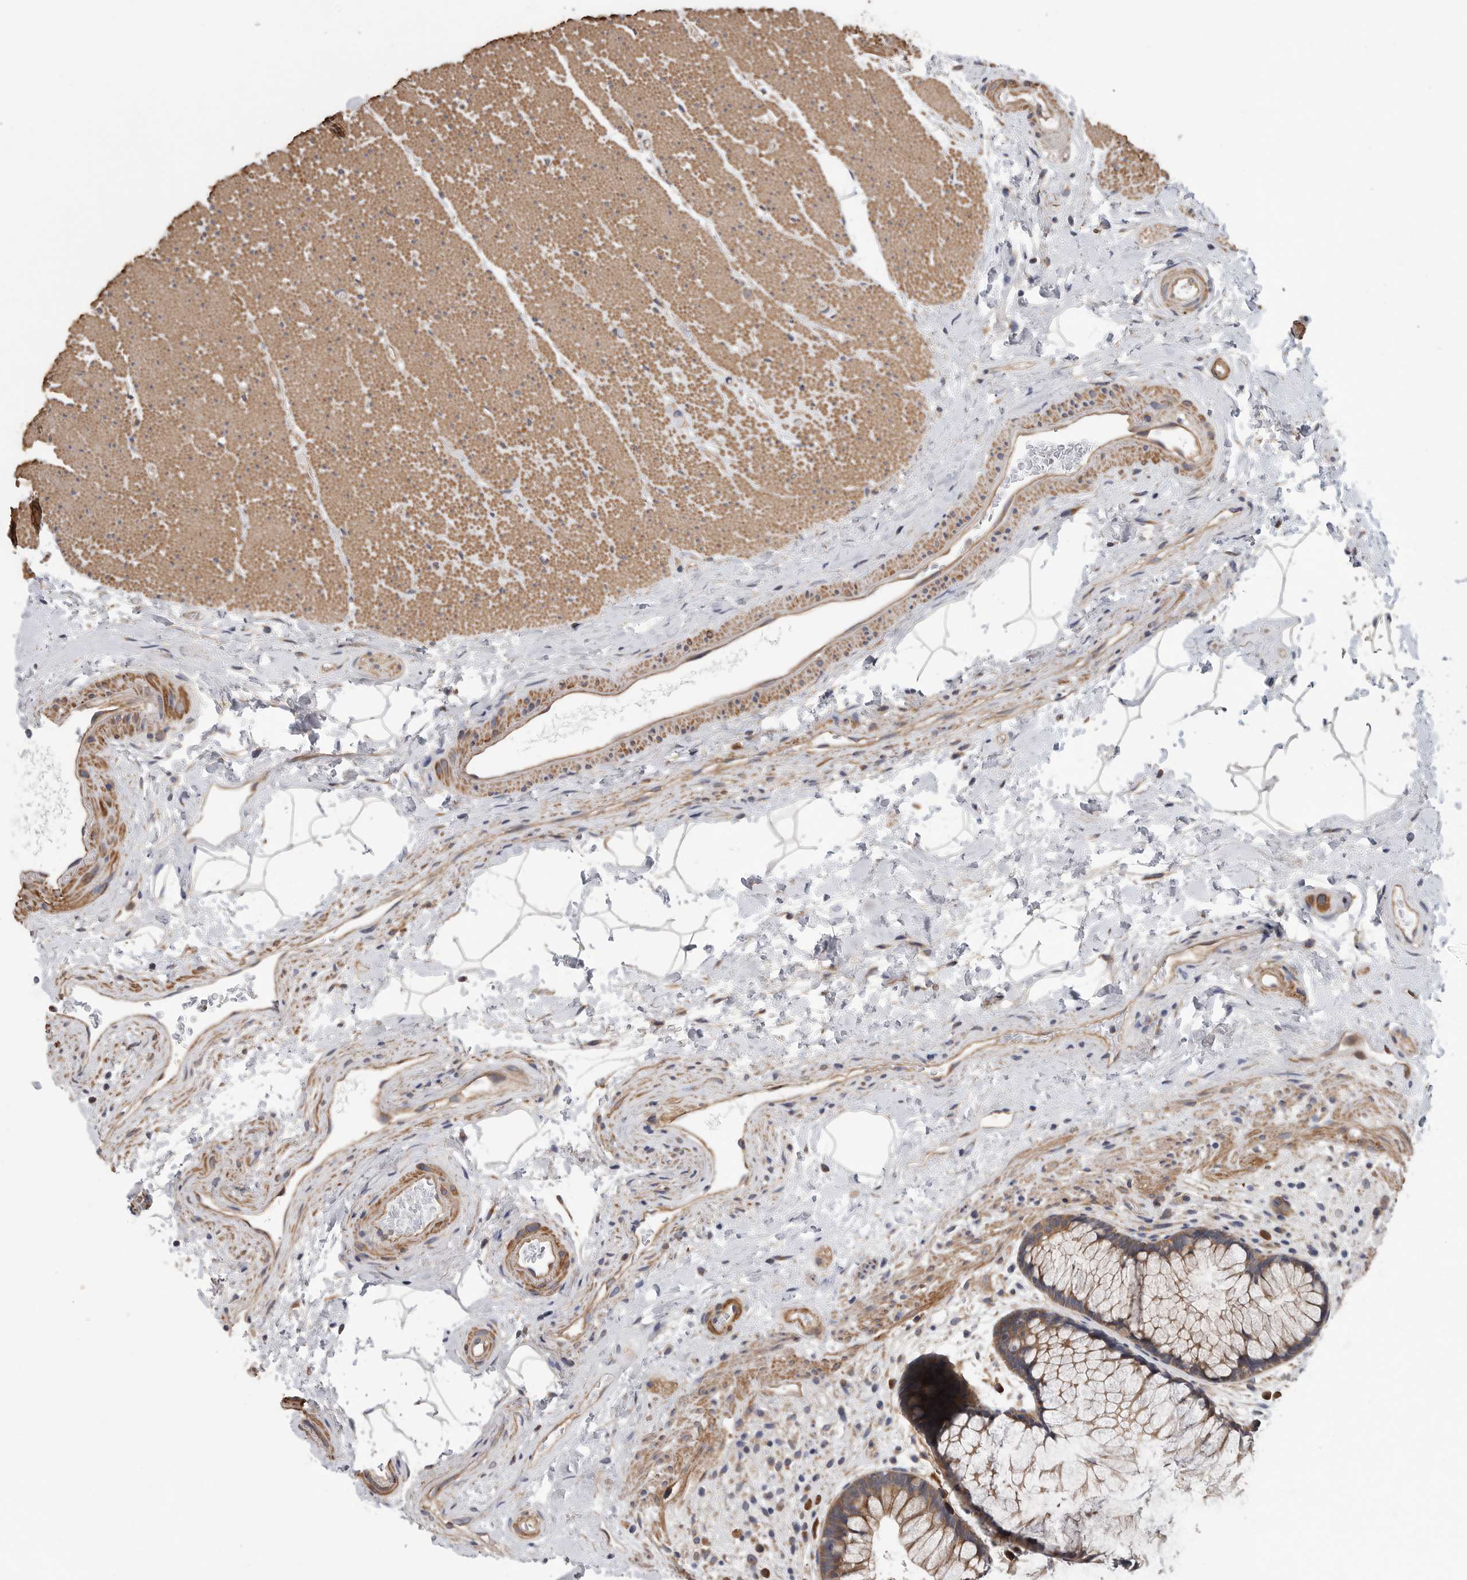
{"staining": {"intensity": "moderate", "quantity": ">75%", "location": "cytoplasmic/membranous"}, "tissue": "rectum", "cell_type": "Glandular cells", "image_type": "normal", "snomed": [{"axis": "morphology", "description": "Normal tissue, NOS"}, {"axis": "topography", "description": "Rectum"}], "caption": "Moderate cytoplasmic/membranous protein staining is present in approximately >75% of glandular cells in rectum. The protein of interest is stained brown, and the nuclei are stained in blue (DAB (3,3'-diaminobenzidine) IHC with brightfield microscopy, high magnification).", "gene": "OXR1", "patient": {"sex": "male", "age": 51}}